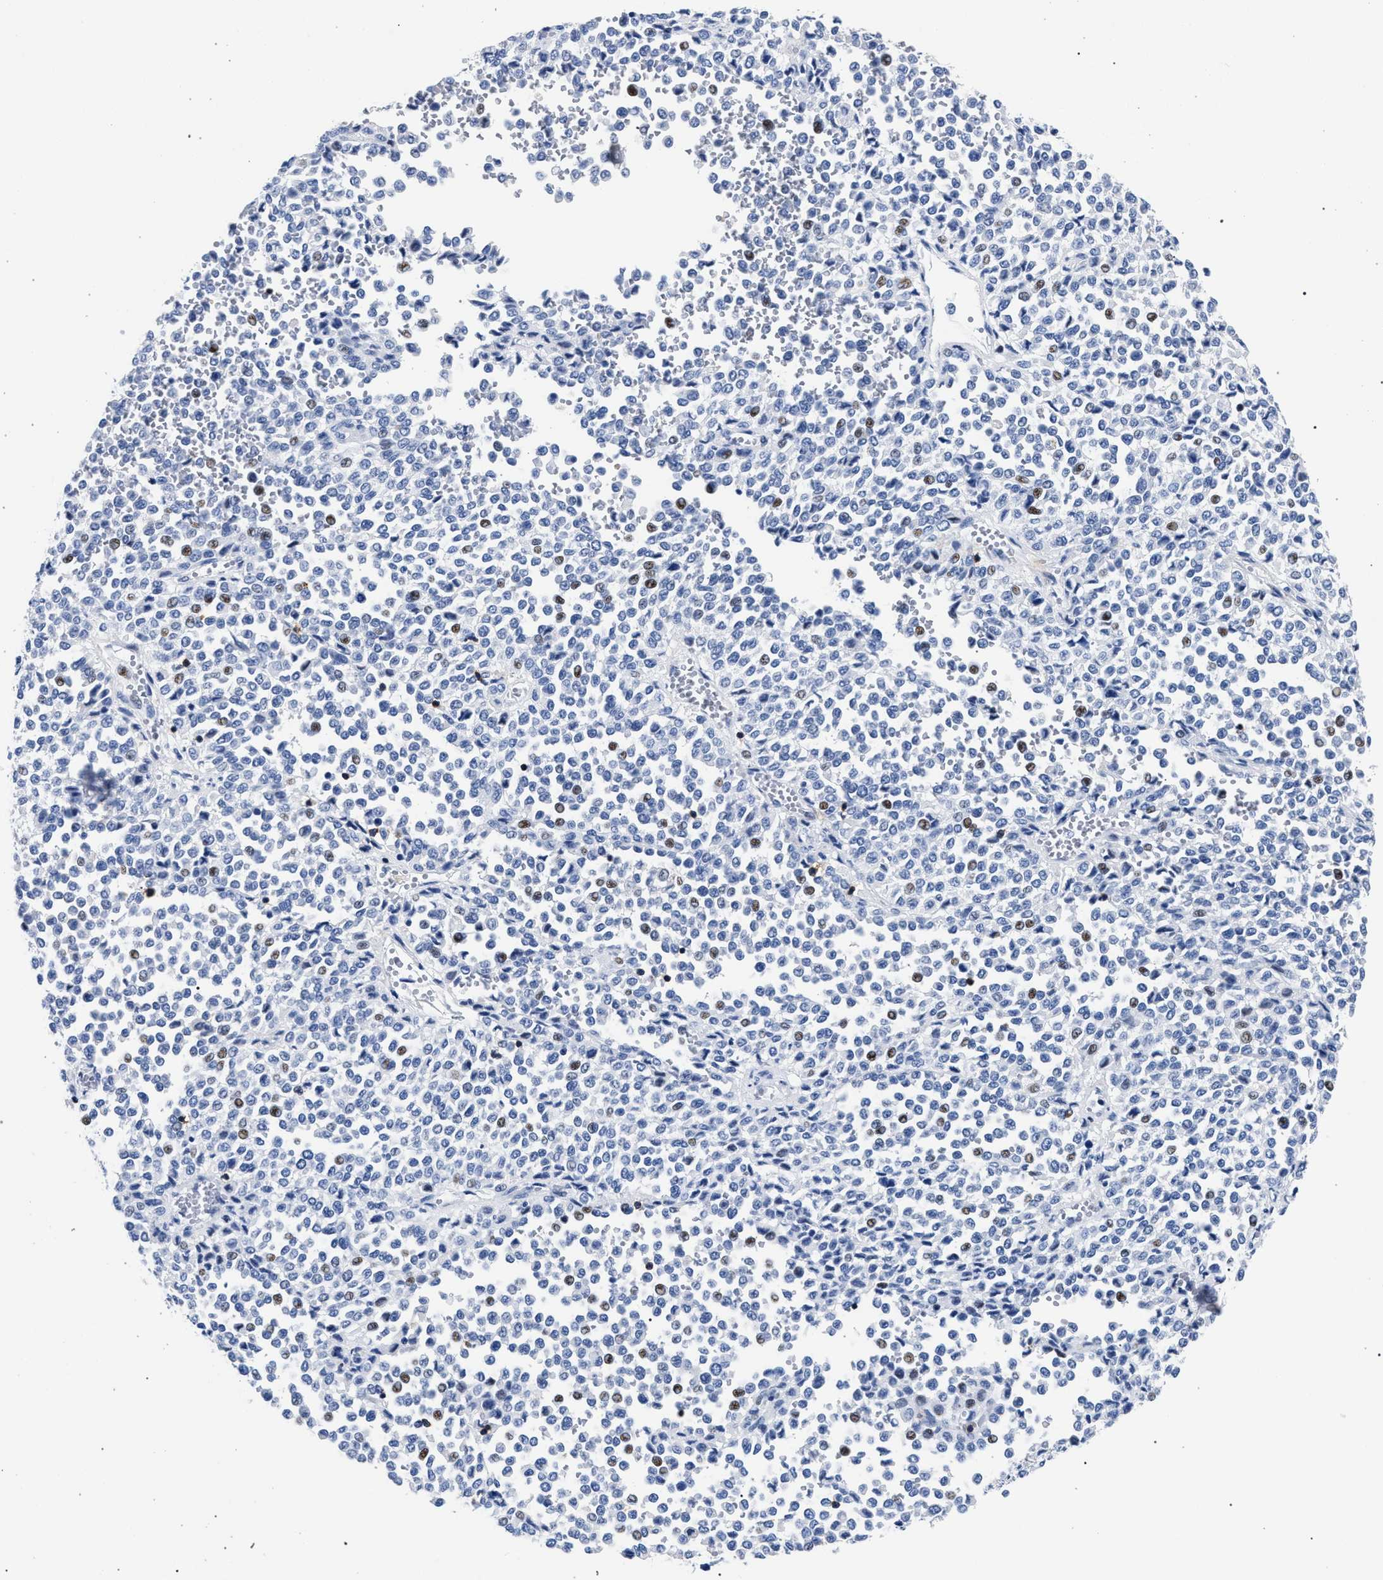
{"staining": {"intensity": "negative", "quantity": "none", "location": "none"}, "tissue": "melanoma", "cell_type": "Tumor cells", "image_type": "cancer", "snomed": [{"axis": "morphology", "description": "Malignant melanoma, Metastatic site"}, {"axis": "topography", "description": "Pancreas"}], "caption": "Tumor cells are negative for protein expression in human melanoma.", "gene": "KLRK1", "patient": {"sex": "female", "age": 30}}